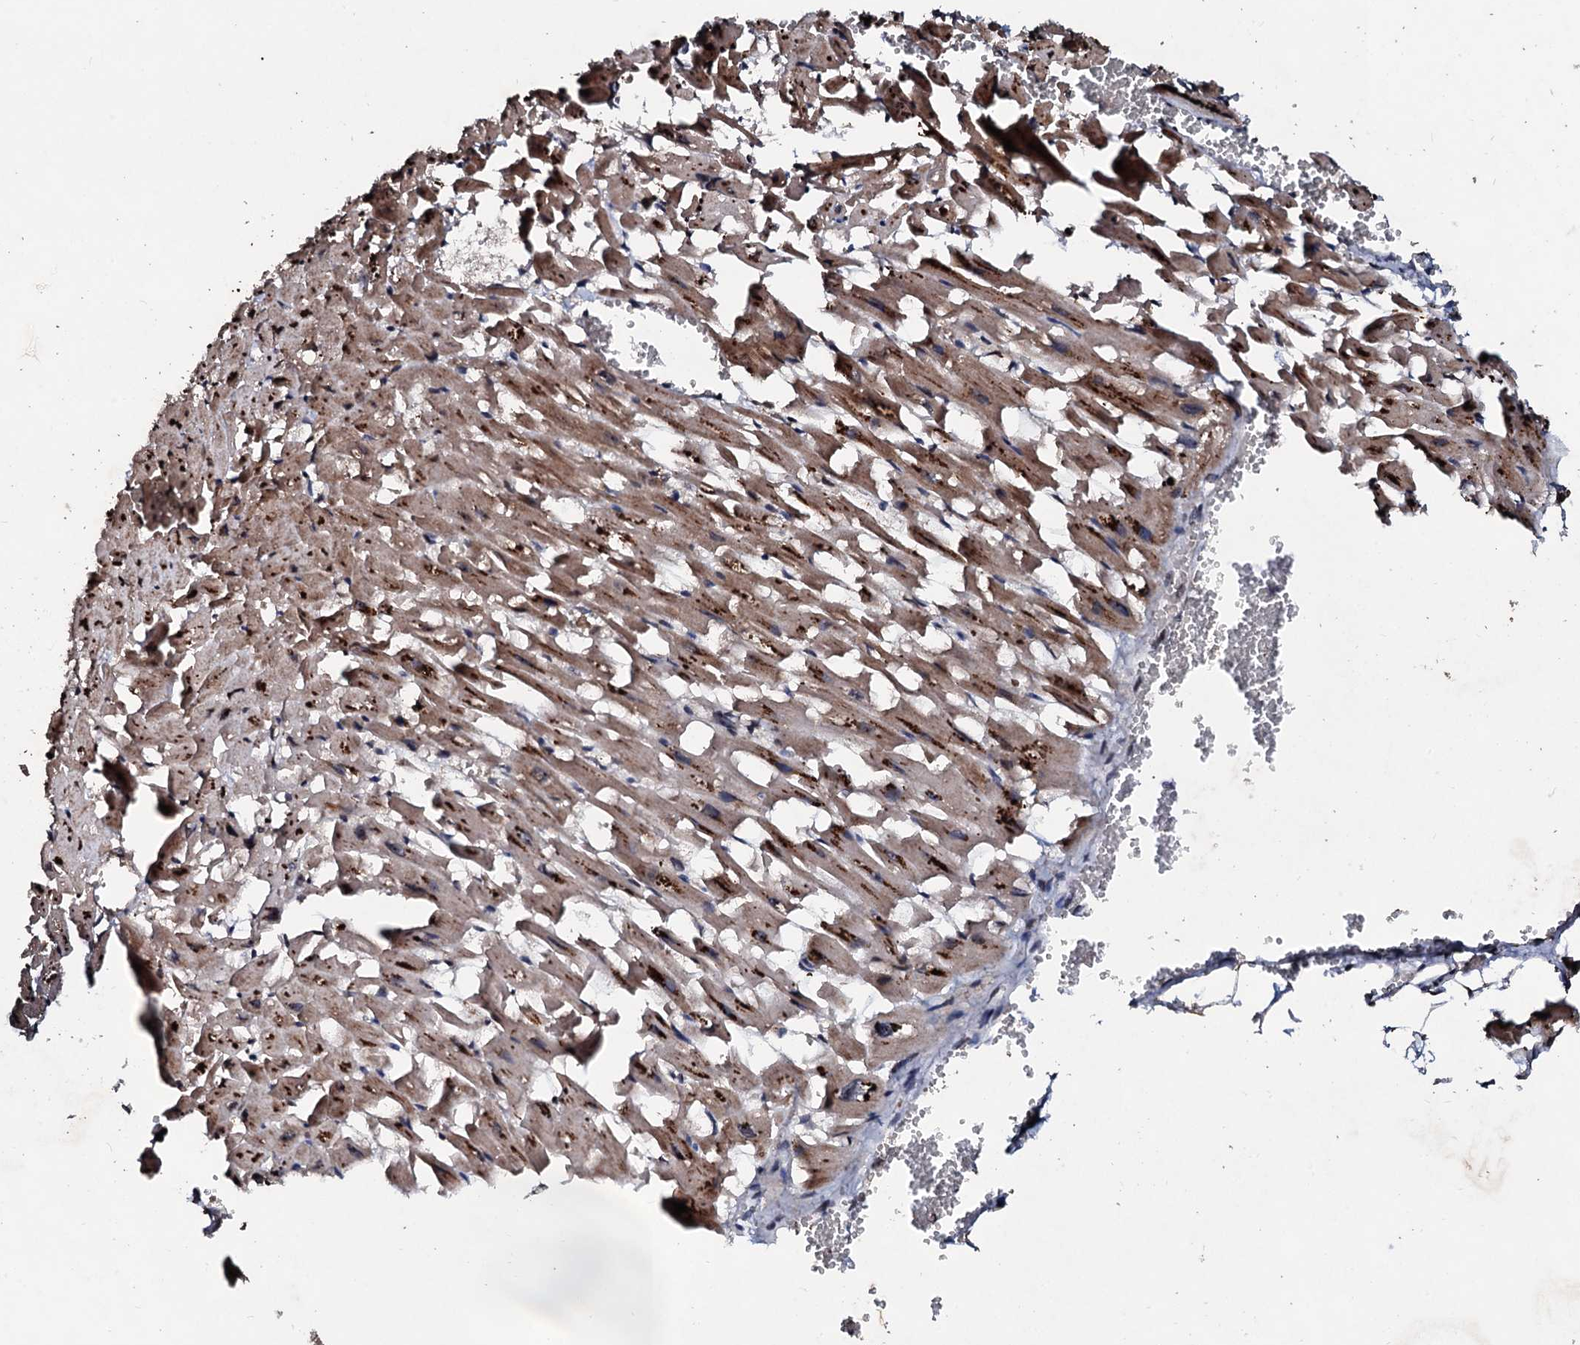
{"staining": {"intensity": "moderate", "quantity": ">75%", "location": "cytoplasmic/membranous,nuclear"}, "tissue": "heart muscle", "cell_type": "Cardiomyocytes", "image_type": "normal", "snomed": [{"axis": "morphology", "description": "Normal tissue, NOS"}, {"axis": "topography", "description": "Heart"}], "caption": "Immunohistochemical staining of unremarkable heart muscle shows medium levels of moderate cytoplasmic/membranous,nuclear positivity in about >75% of cardiomyocytes.", "gene": "SUPT7L", "patient": {"sex": "female", "age": 64}}